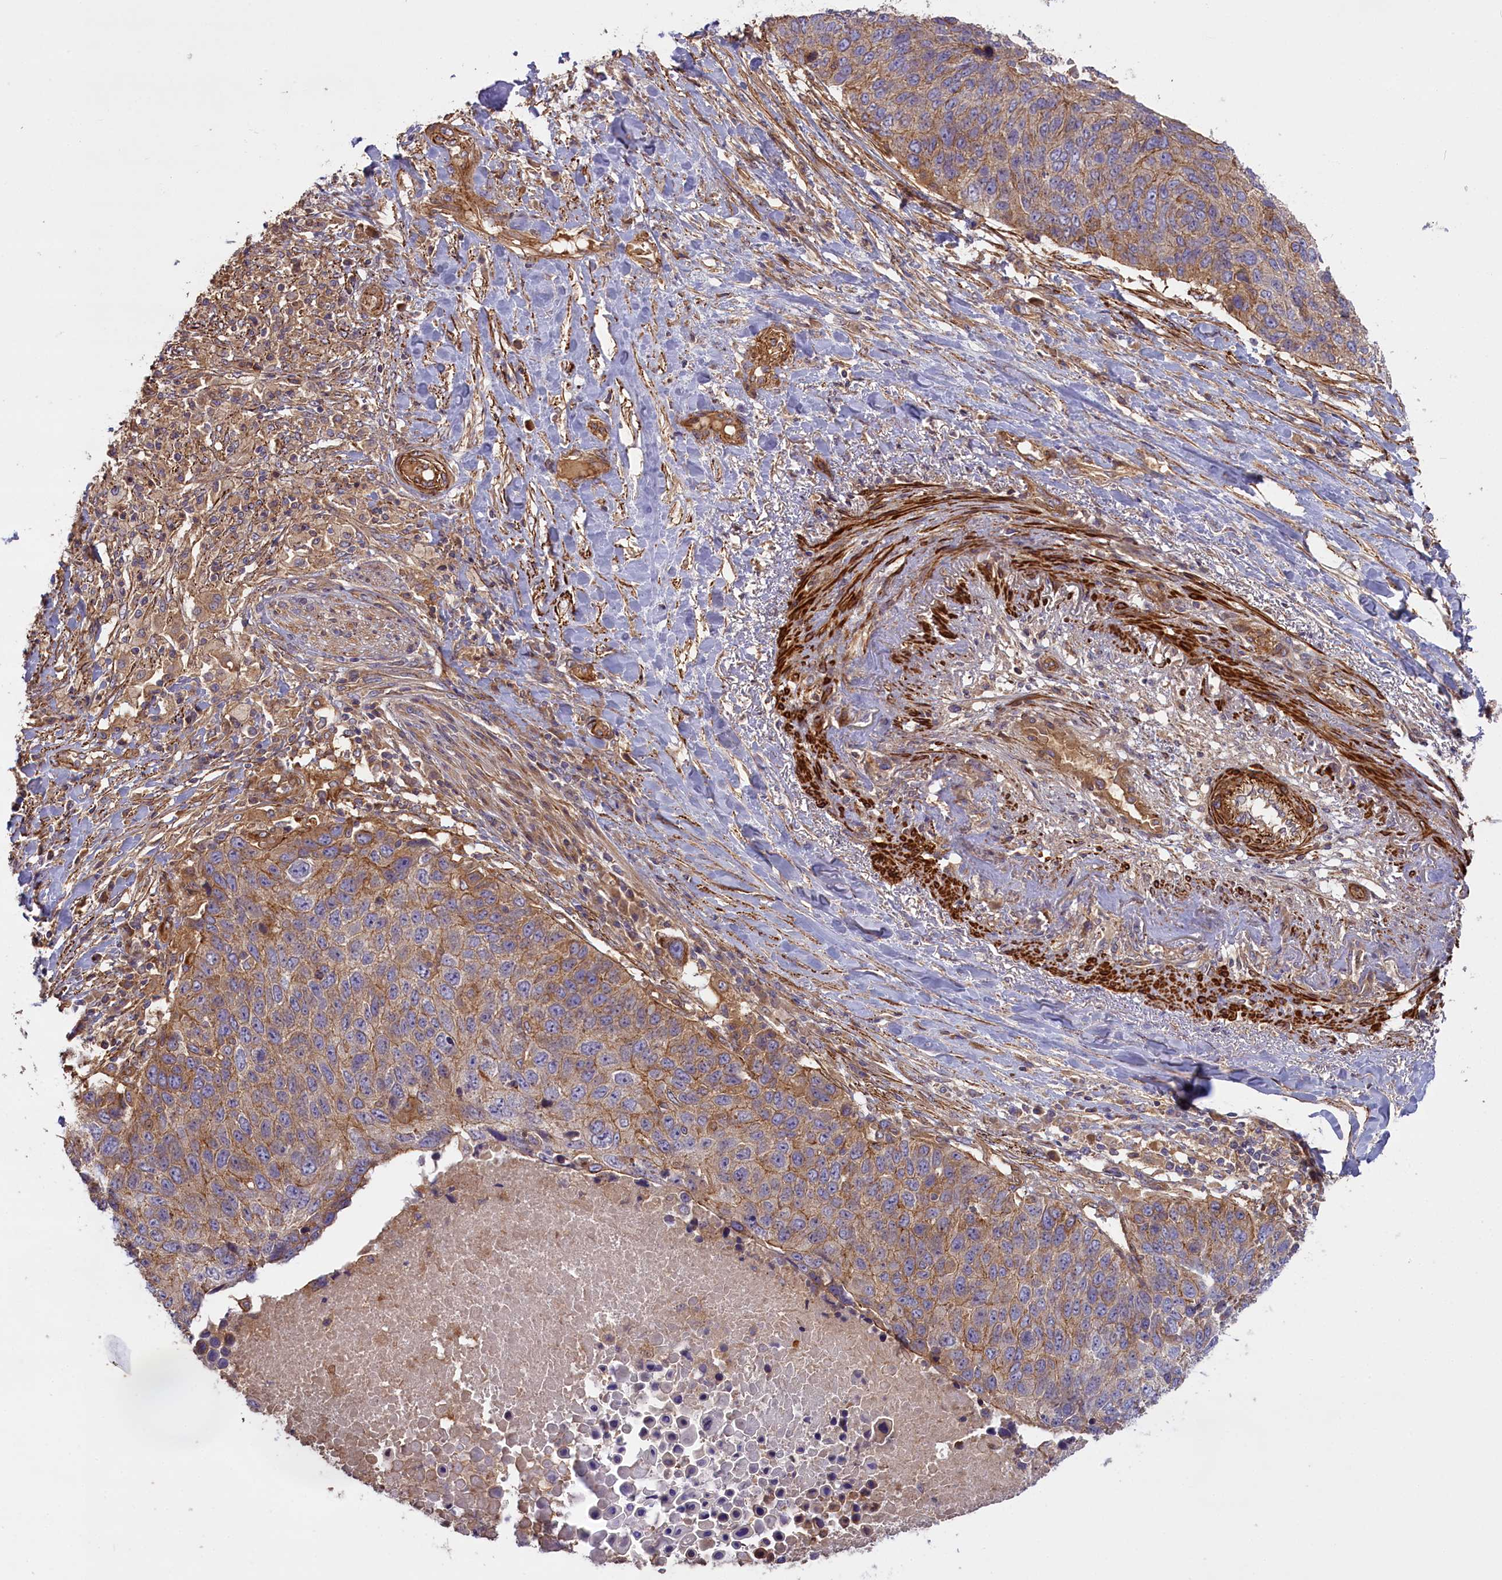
{"staining": {"intensity": "moderate", "quantity": ">75%", "location": "cytoplasmic/membranous"}, "tissue": "lung cancer", "cell_type": "Tumor cells", "image_type": "cancer", "snomed": [{"axis": "morphology", "description": "Normal tissue, NOS"}, {"axis": "morphology", "description": "Squamous cell carcinoma, NOS"}, {"axis": "topography", "description": "Lymph node"}, {"axis": "topography", "description": "Lung"}], "caption": "Immunohistochemistry staining of lung squamous cell carcinoma, which shows medium levels of moderate cytoplasmic/membranous staining in about >75% of tumor cells indicating moderate cytoplasmic/membranous protein expression. The staining was performed using DAB (3,3'-diaminobenzidine) (brown) for protein detection and nuclei were counterstained in hematoxylin (blue).", "gene": "FUZ", "patient": {"sex": "male", "age": 66}}